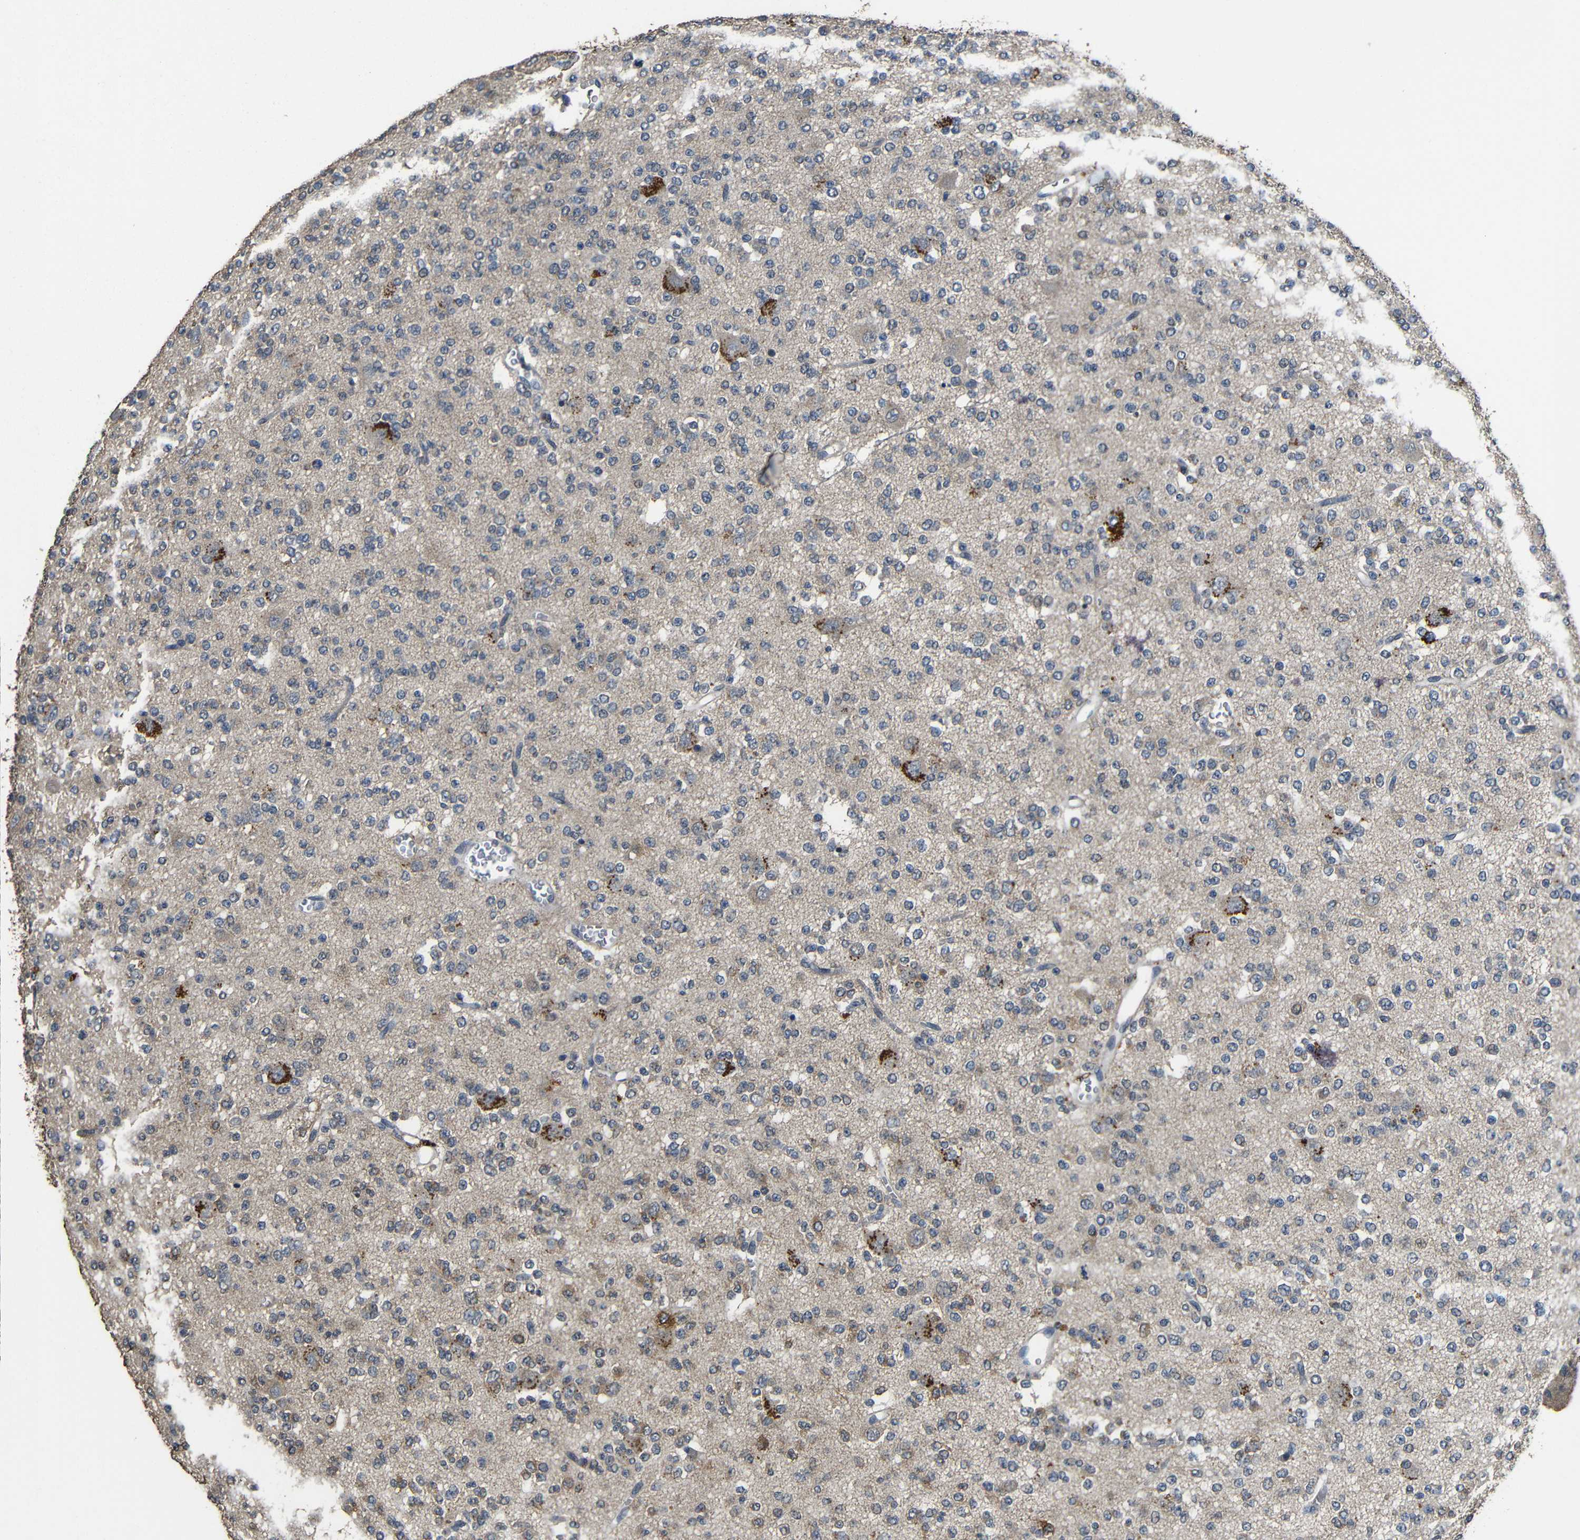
{"staining": {"intensity": "negative", "quantity": "none", "location": "none"}, "tissue": "glioma", "cell_type": "Tumor cells", "image_type": "cancer", "snomed": [{"axis": "morphology", "description": "Glioma, malignant, Low grade"}, {"axis": "topography", "description": "Brain"}], "caption": "Immunohistochemistry (IHC) histopathology image of neoplastic tissue: malignant low-grade glioma stained with DAB (3,3'-diaminobenzidine) displays no significant protein positivity in tumor cells.", "gene": "C6orf89", "patient": {"sex": "male", "age": 38}}